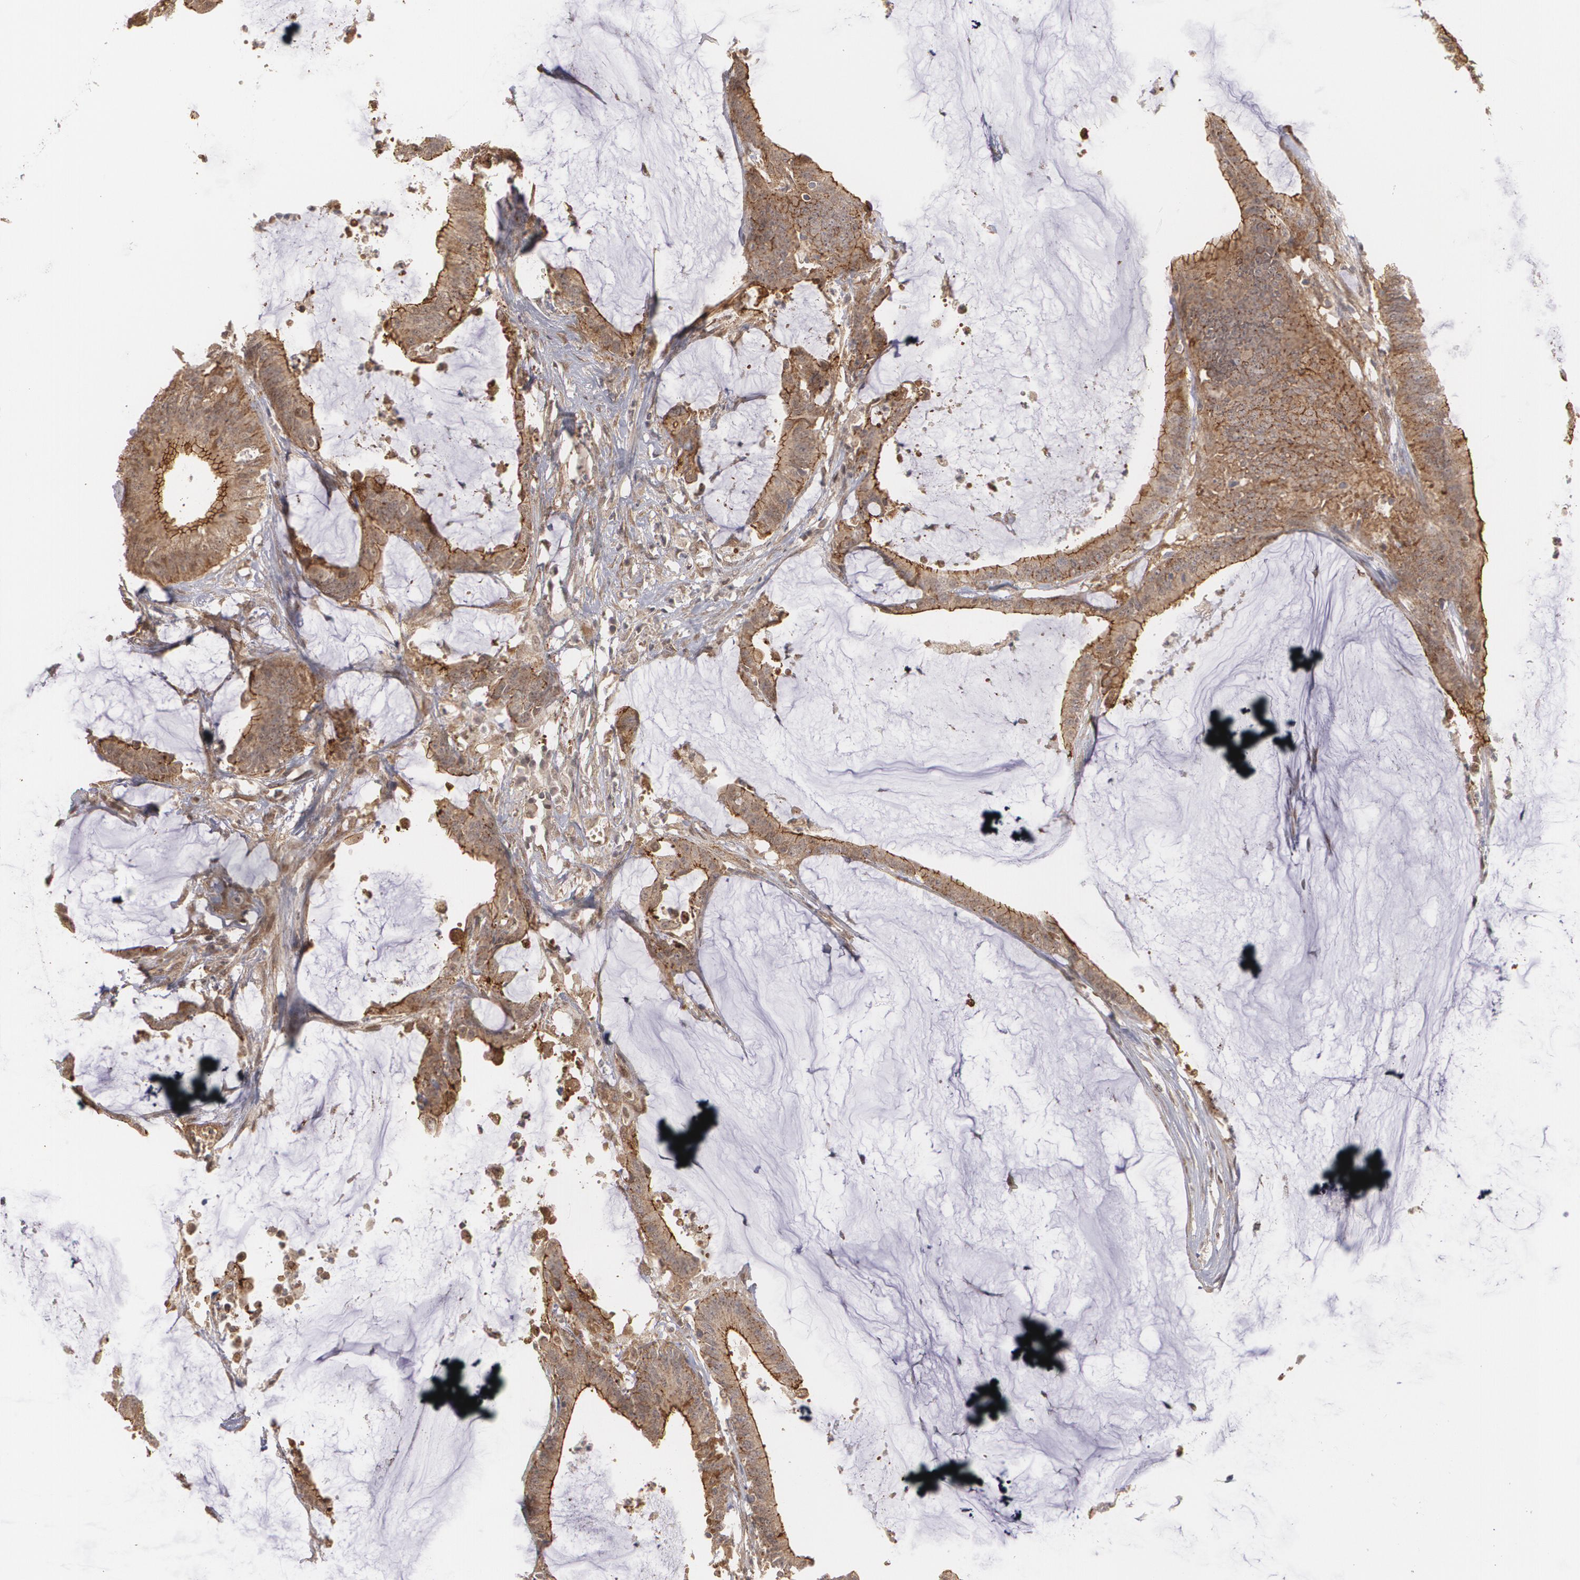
{"staining": {"intensity": "moderate", "quantity": ">75%", "location": "cytoplasmic/membranous"}, "tissue": "colorectal cancer", "cell_type": "Tumor cells", "image_type": "cancer", "snomed": [{"axis": "morphology", "description": "Adenocarcinoma, NOS"}, {"axis": "topography", "description": "Rectum"}], "caption": "A histopathology image showing moderate cytoplasmic/membranous expression in about >75% of tumor cells in colorectal adenocarcinoma, as visualized by brown immunohistochemical staining.", "gene": "TJP1", "patient": {"sex": "female", "age": 66}}